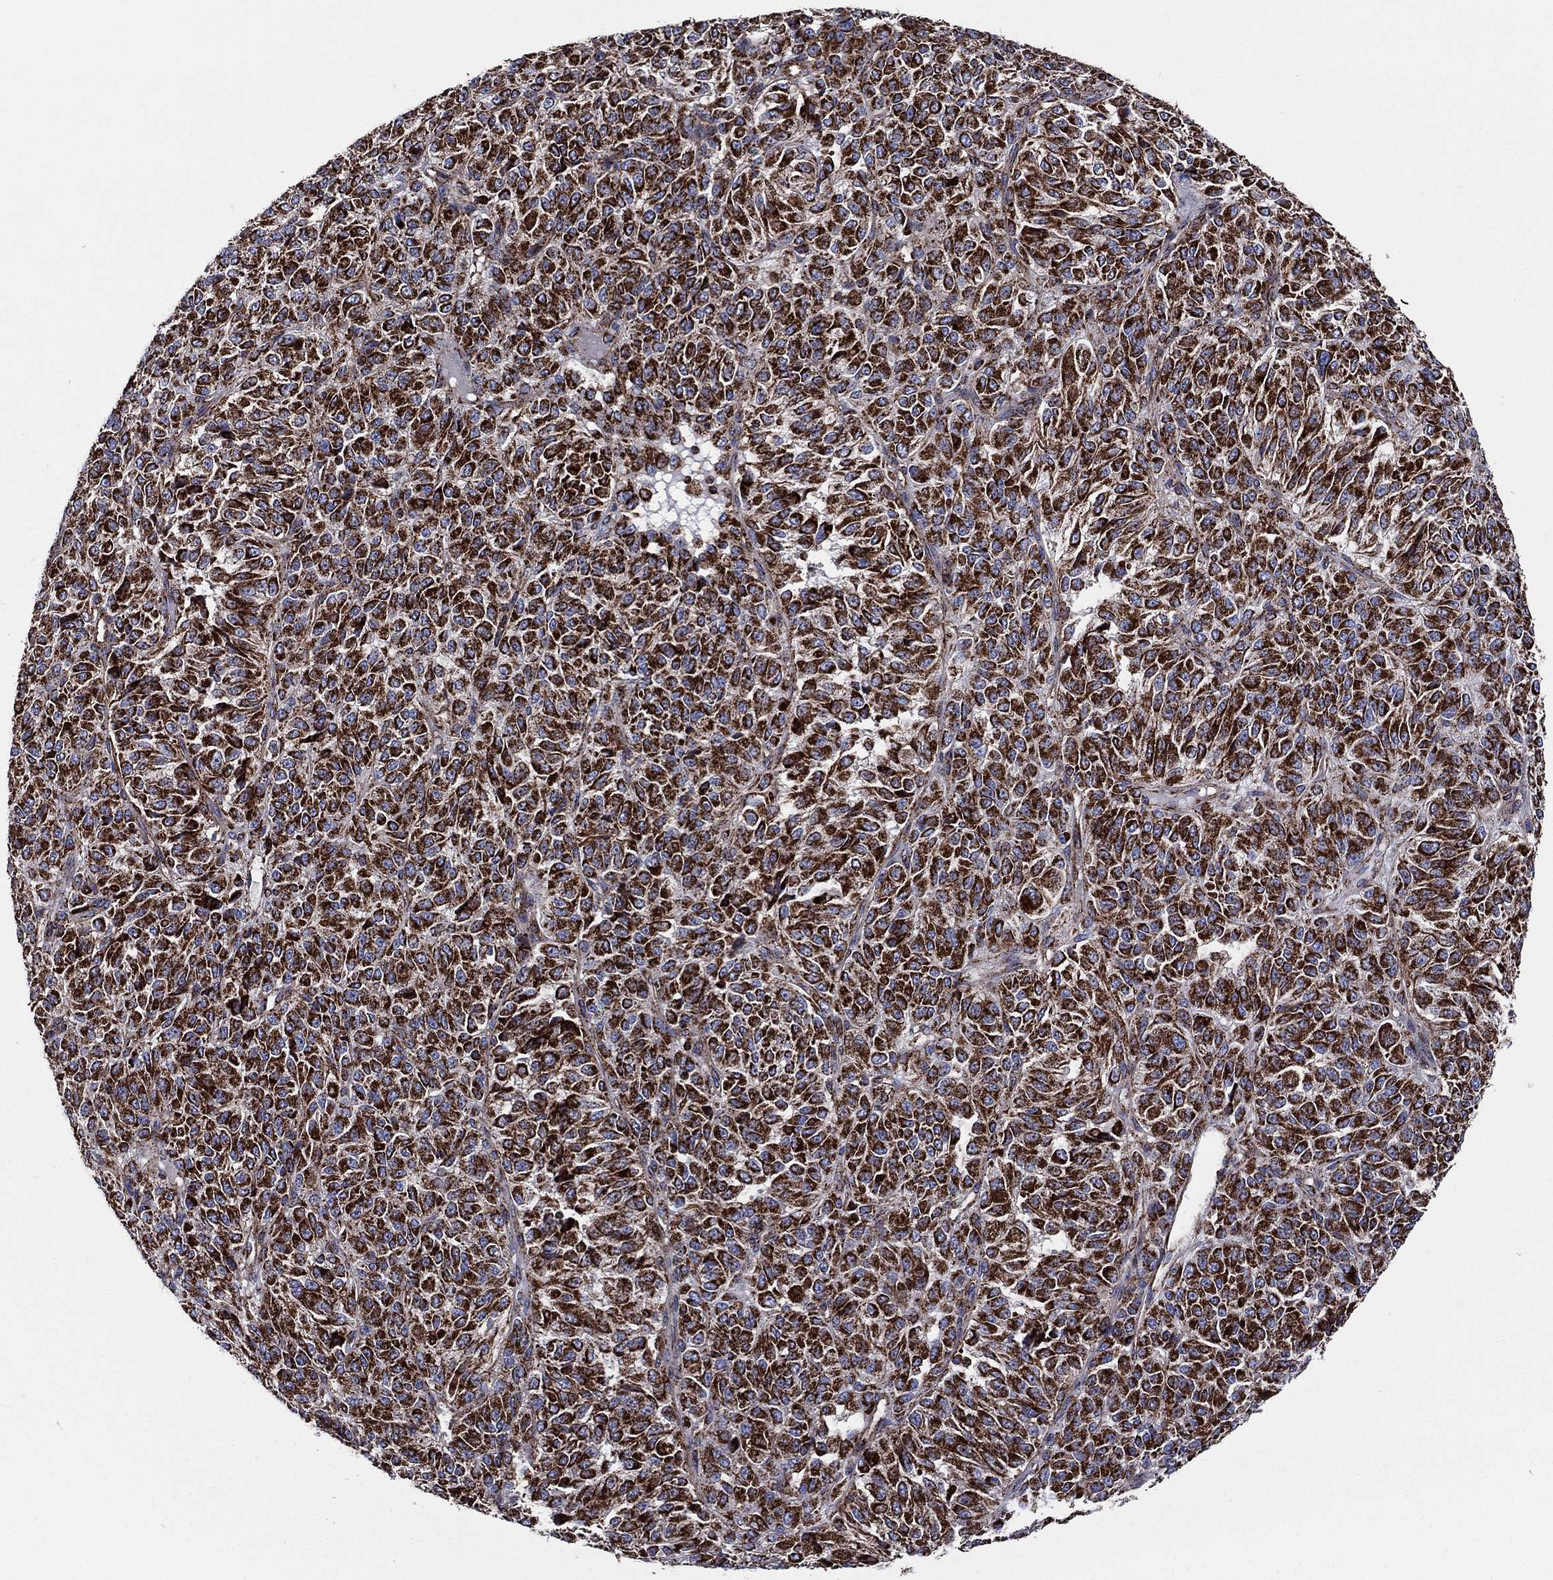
{"staining": {"intensity": "strong", "quantity": ">75%", "location": "cytoplasmic/membranous"}, "tissue": "melanoma", "cell_type": "Tumor cells", "image_type": "cancer", "snomed": [{"axis": "morphology", "description": "Malignant melanoma, Metastatic site"}, {"axis": "topography", "description": "Brain"}], "caption": "There is high levels of strong cytoplasmic/membranous expression in tumor cells of melanoma, as demonstrated by immunohistochemical staining (brown color).", "gene": "ANKRD37", "patient": {"sex": "female", "age": 56}}